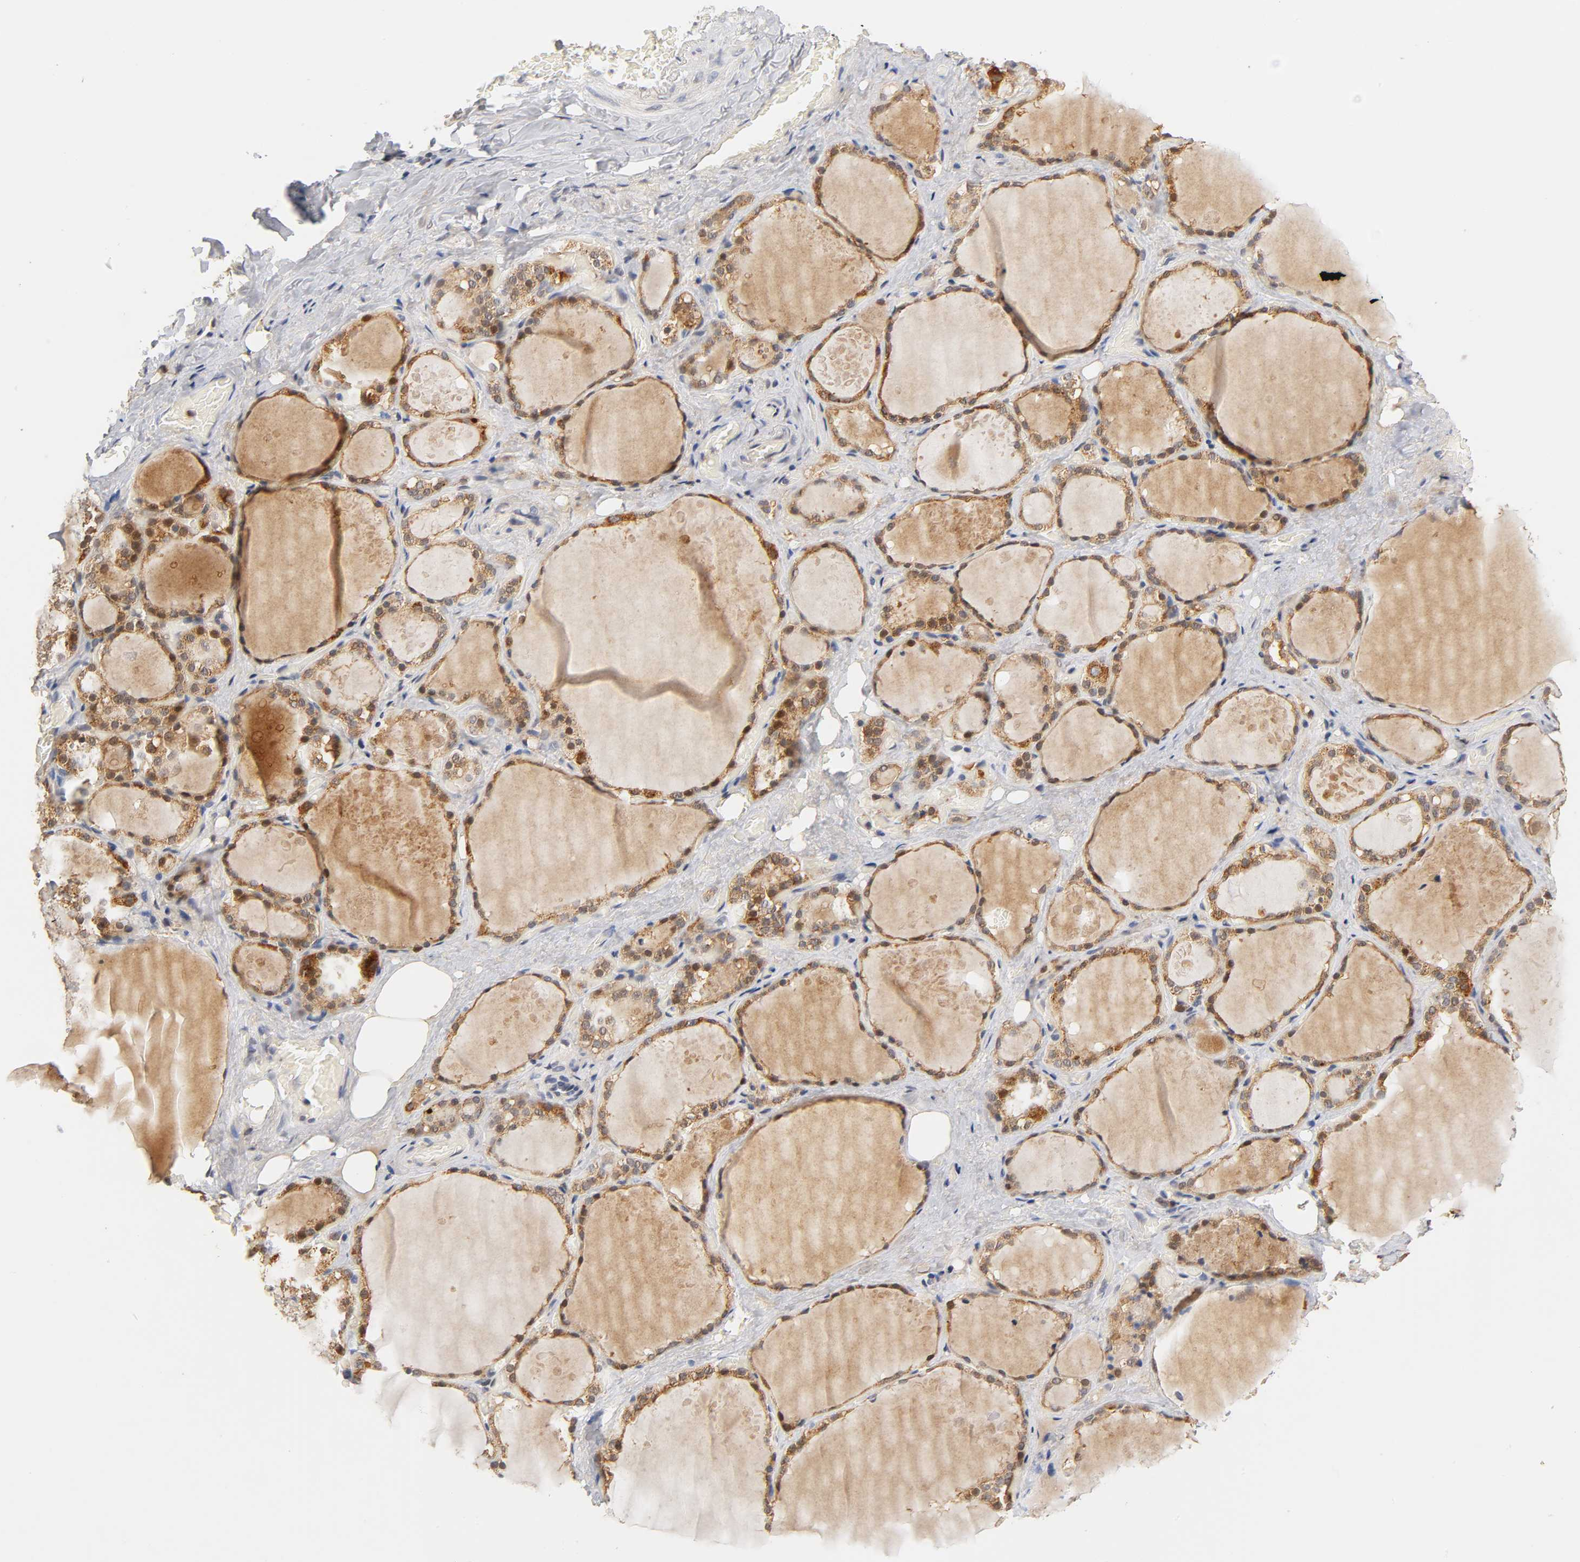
{"staining": {"intensity": "strong", "quantity": ">75%", "location": "cytoplasmic/membranous,nuclear"}, "tissue": "thyroid gland", "cell_type": "Glandular cells", "image_type": "normal", "snomed": [{"axis": "morphology", "description": "Normal tissue, NOS"}, {"axis": "topography", "description": "Thyroid gland"}], "caption": "High-power microscopy captured an immunohistochemistry (IHC) micrograph of unremarkable thyroid gland, revealing strong cytoplasmic/membranous,nuclear expression in approximately >75% of glandular cells. (DAB IHC with brightfield microscopy, high magnification).", "gene": "GSTZ1", "patient": {"sex": "male", "age": 61}}